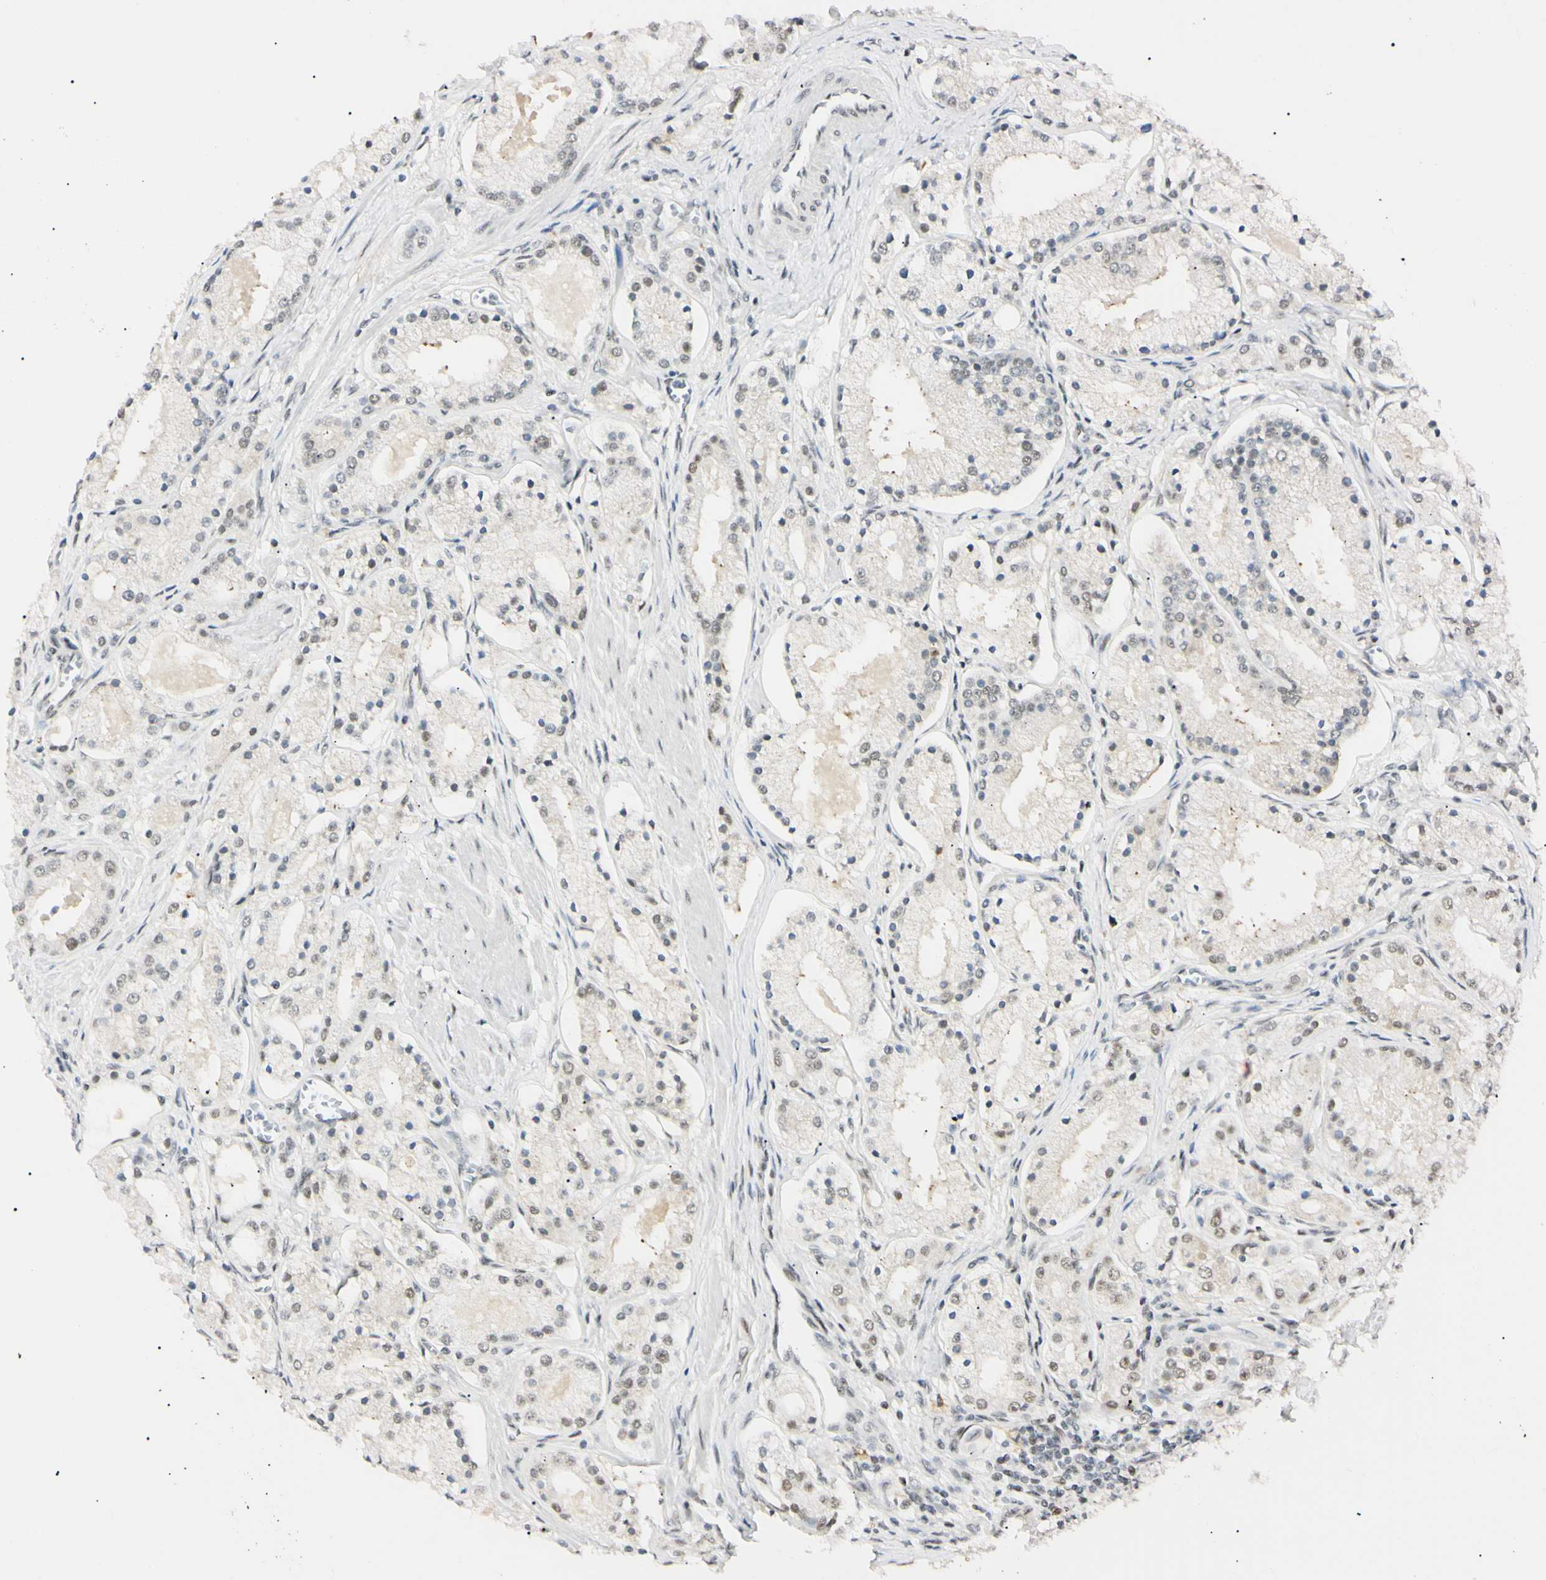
{"staining": {"intensity": "weak", "quantity": "<25%", "location": "nuclear"}, "tissue": "prostate cancer", "cell_type": "Tumor cells", "image_type": "cancer", "snomed": [{"axis": "morphology", "description": "Adenocarcinoma, High grade"}, {"axis": "topography", "description": "Prostate"}], "caption": "Immunohistochemistry (IHC) micrograph of neoplastic tissue: prostate cancer (adenocarcinoma (high-grade)) stained with DAB displays no significant protein expression in tumor cells. (Brightfield microscopy of DAB (3,3'-diaminobenzidine) immunohistochemistry at high magnification).", "gene": "ZNF134", "patient": {"sex": "male", "age": 66}}